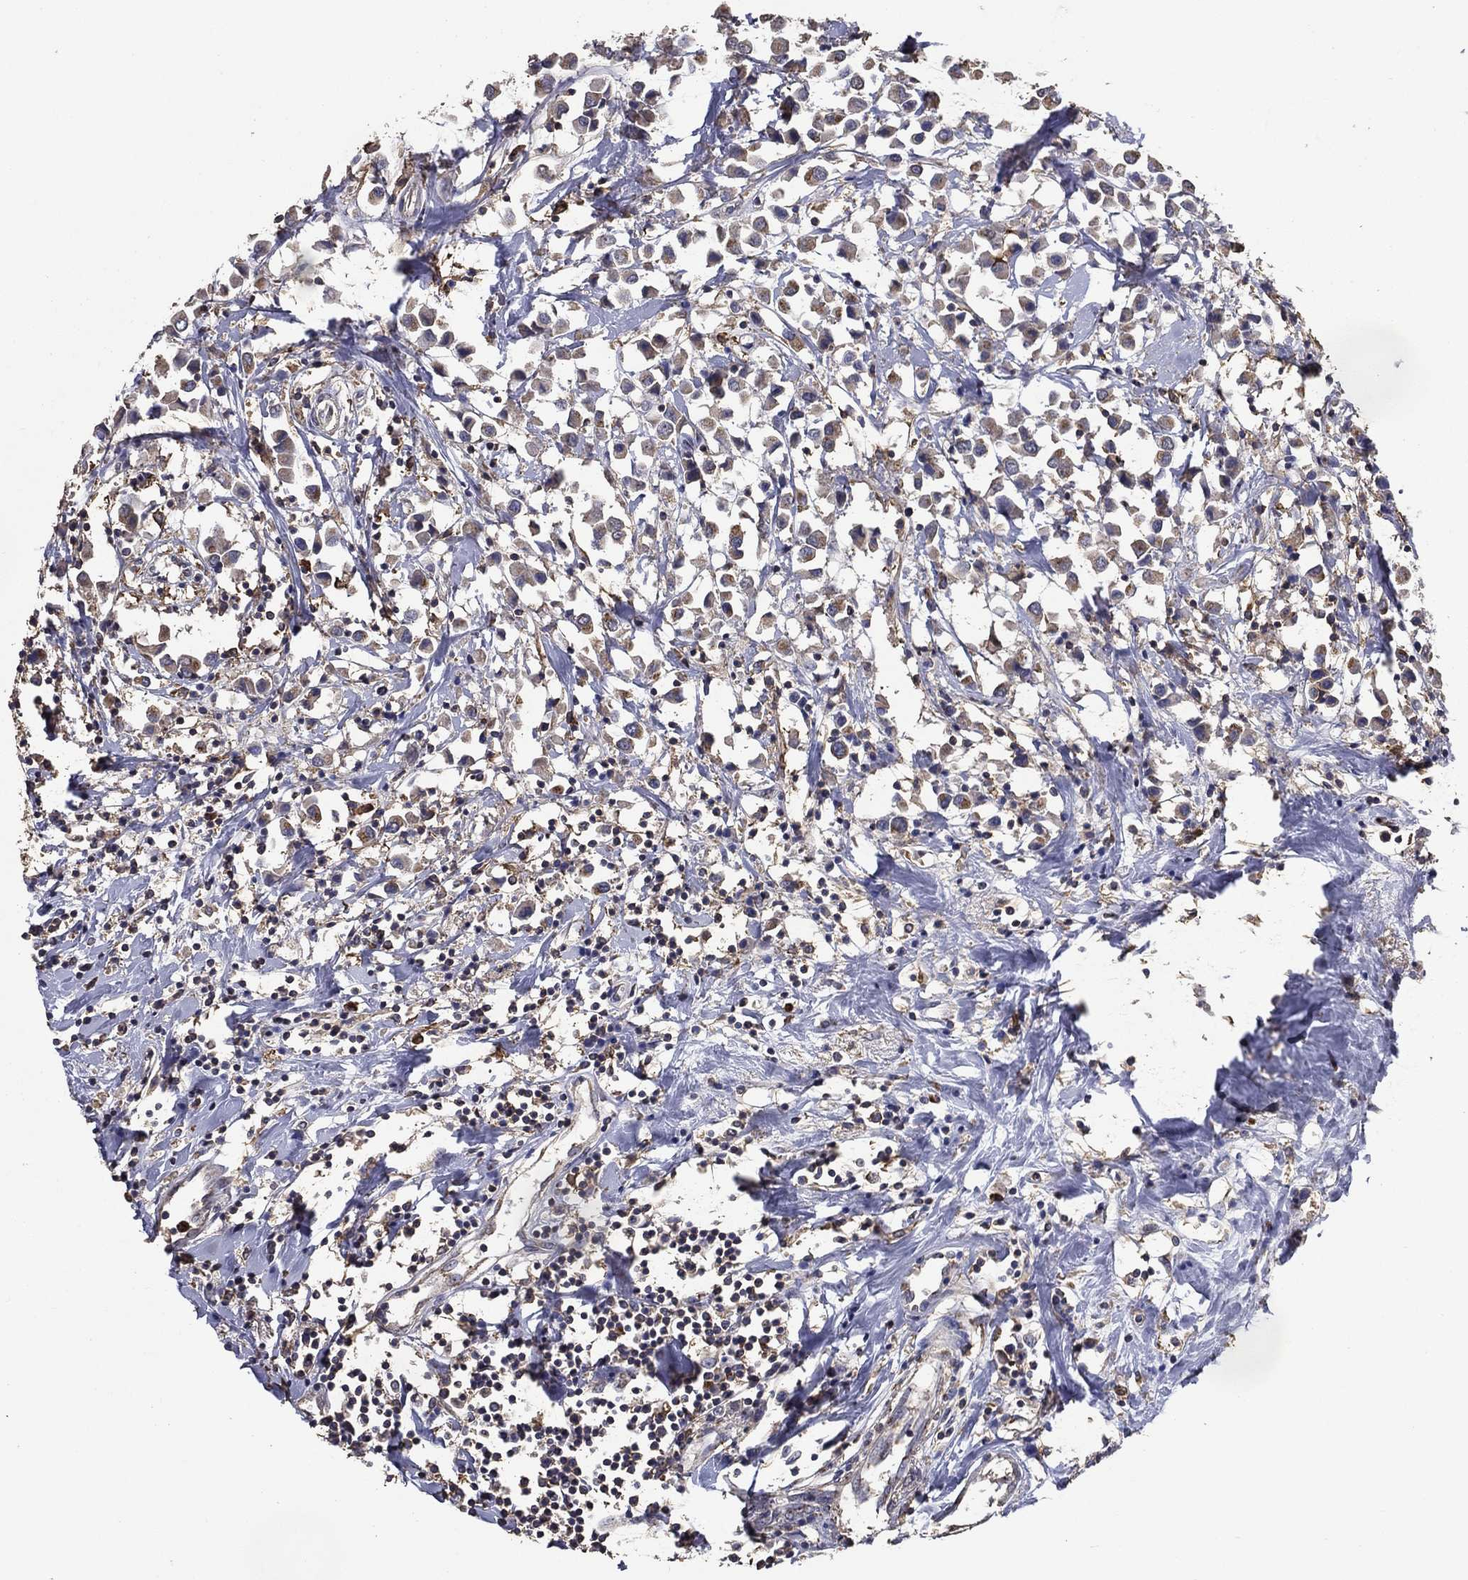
{"staining": {"intensity": "moderate", "quantity": "25%-75%", "location": "cytoplasmic/membranous"}, "tissue": "breast cancer", "cell_type": "Tumor cells", "image_type": "cancer", "snomed": [{"axis": "morphology", "description": "Duct carcinoma"}, {"axis": "topography", "description": "Breast"}], "caption": "Moderate cytoplasmic/membranous positivity for a protein is identified in approximately 25%-75% of tumor cells of breast infiltrating ductal carcinoma using immunohistochemistry (IHC).", "gene": "GPR183", "patient": {"sex": "female", "age": 61}}